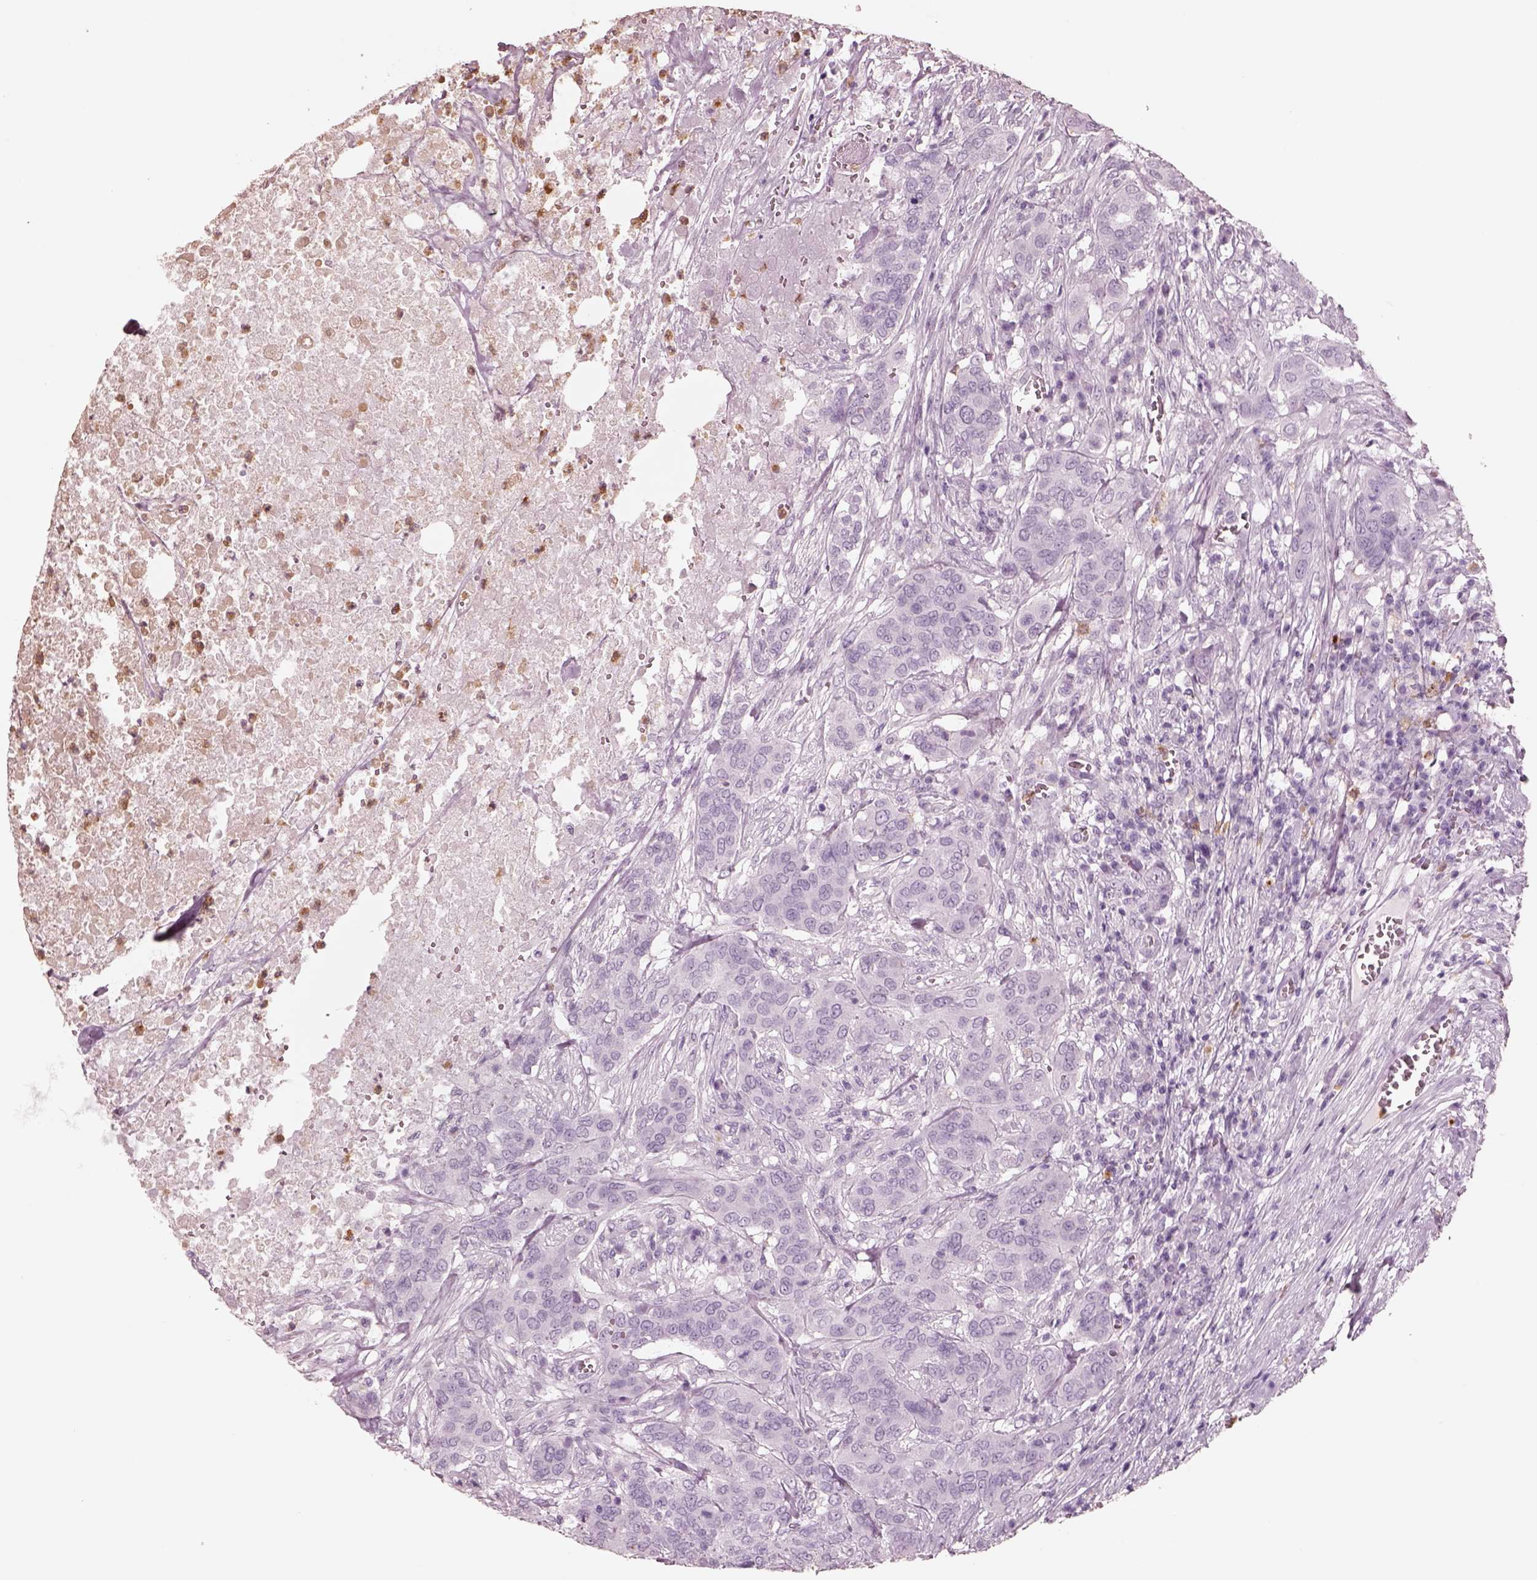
{"staining": {"intensity": "negative", "quantity": "none", "location": "none"}, "tissue": "urothelial cancer", "cell_type": "Tumor cells", "image_type": "cancer", "snomed": [{"axis": "morphology", "description": "Urothelial carcinoma, NOS"}, {"axis": "morphology", "description": "Urothelial carcinoma, High grade"}, {"axis": "topography", "description": "Urinary bladder"}], "caption": "A micrograph of human urothelial carcinoma (high-grade) is negative for staining in tumor cells.", "gene": "ELANE", "patient": {"sex": "male", "age": 63}}